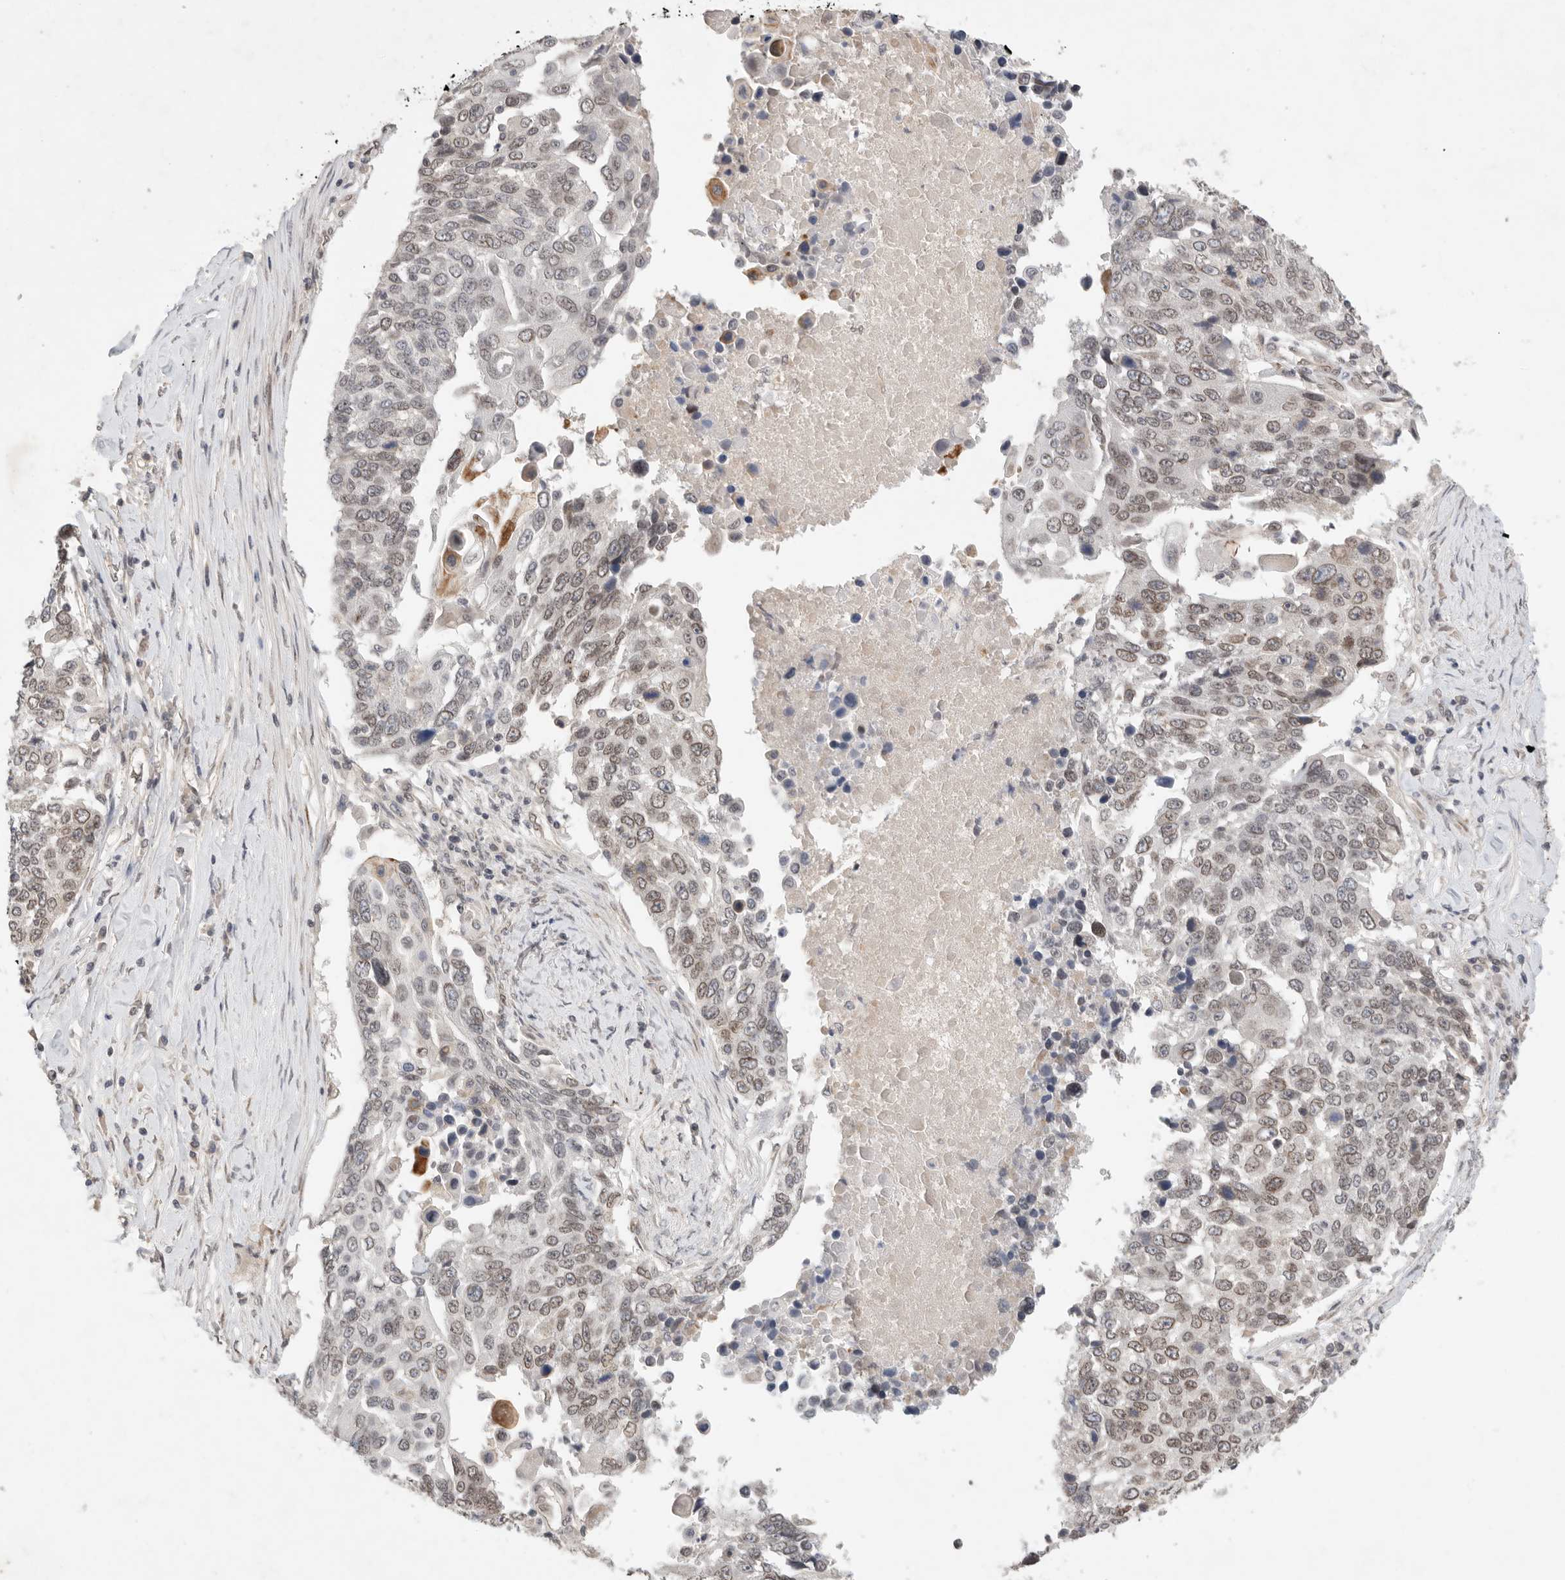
{"staining": {"intensity": "weak", "quantity": "25%-75%", "location": "cytoplasmic/membranous,nuclear"}, "tissue": "lung cancer", "cell_type": "Tumor cells", "image_type": "cancer", "snomed": [{"axis": "morphology", "description": "Squamous cell carcinoma, NOS"}, {"axis": "topography", "description": "Lung"}], "caption": "A histopathology image showing weak cytoplasmic/membranous and nuclear staining in about 25%-75% of tumor cells in lung squamous cell carcinoma, as visualized by brown immunohistochemical staining.", "gene": "LEMD3", "patient": {"sex": "male", "age": 66}}